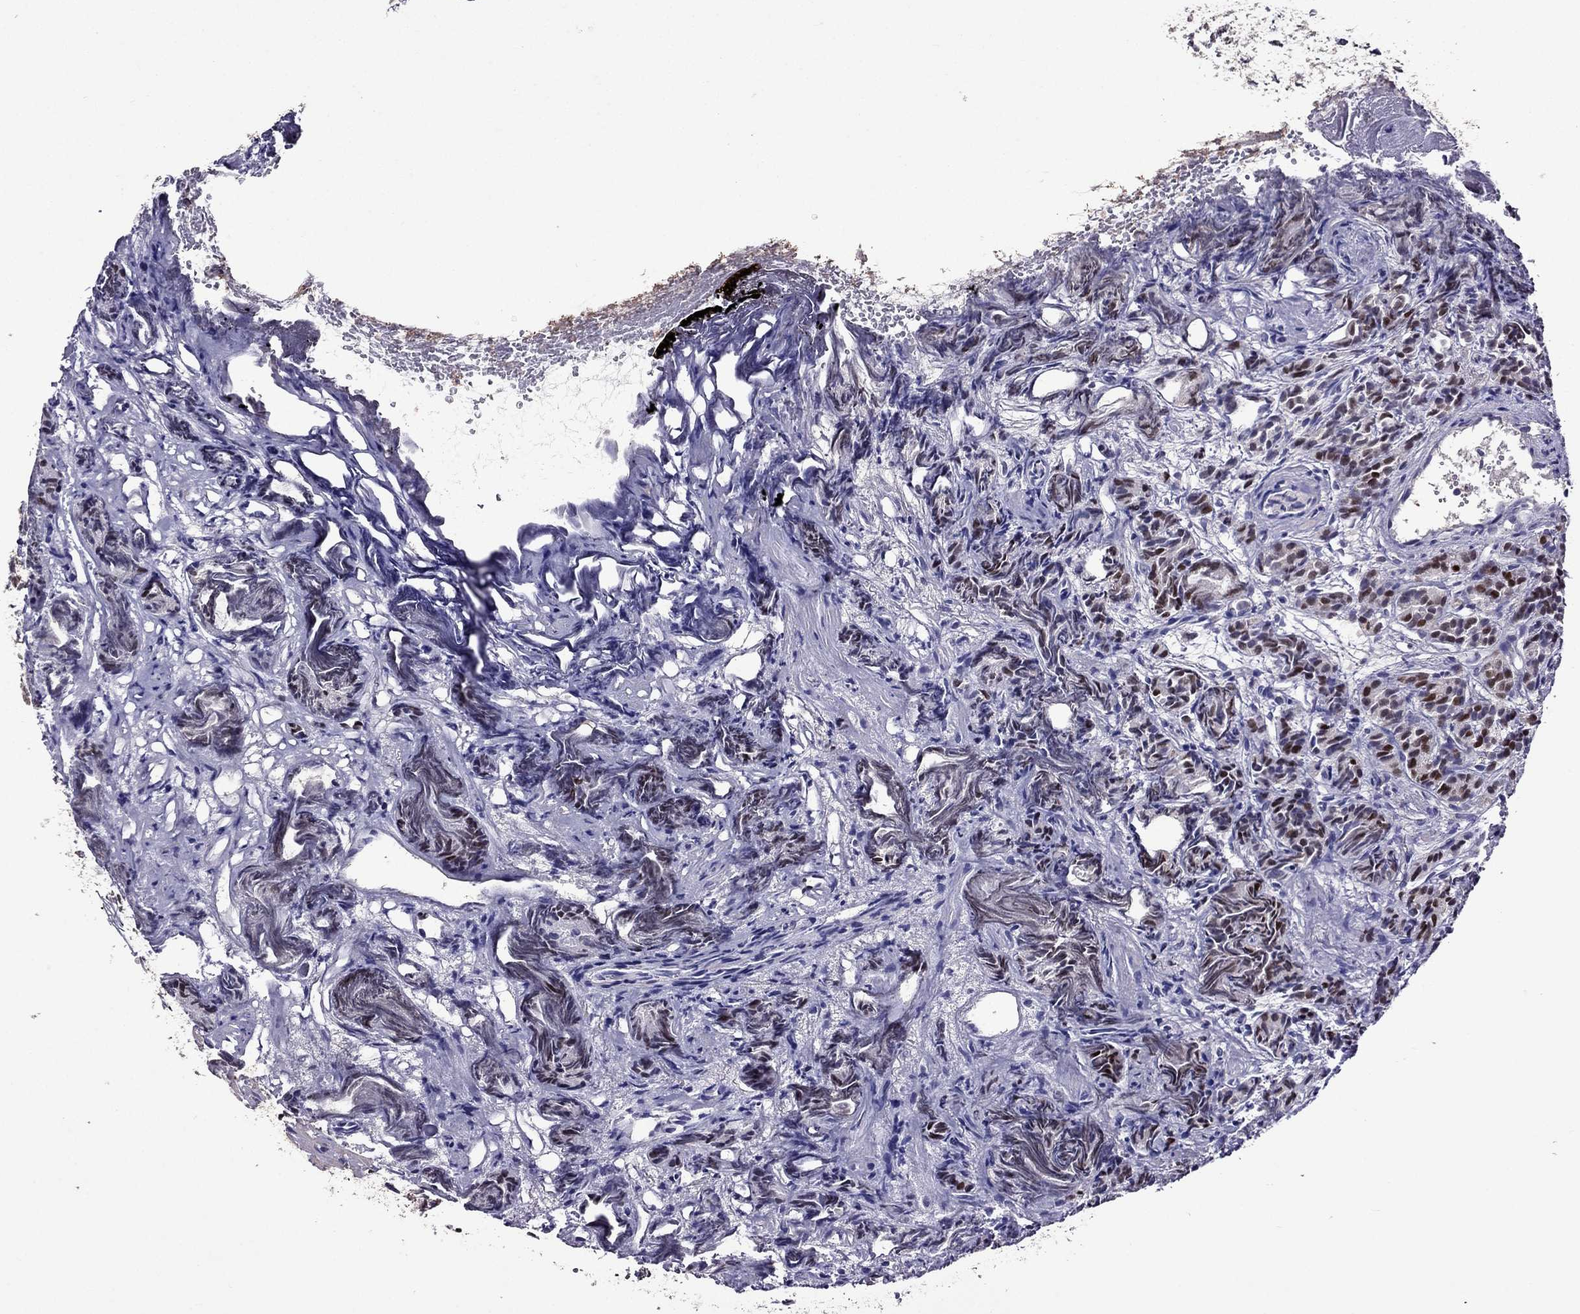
{"staining": {"intensity": "strong", "quantity": "<25%", "location": "nuclear"}, "tissue": "prostate cancer", "cell_type": "Tumor cells", "image_type": "cancer", "snomed": [{"axis": "morphology", "description": "Adenocarcinoma, High grade"}, {"axis": "topography", "description": "Prostate"}], "caption": "Strong nuclear protein positivity is present in approximately <25% of tumor cells in prostate cancer (high-grade adenocarcinoma).", "gene": "NKX3-1", "patient": {"sex": "male", "age": 84}}